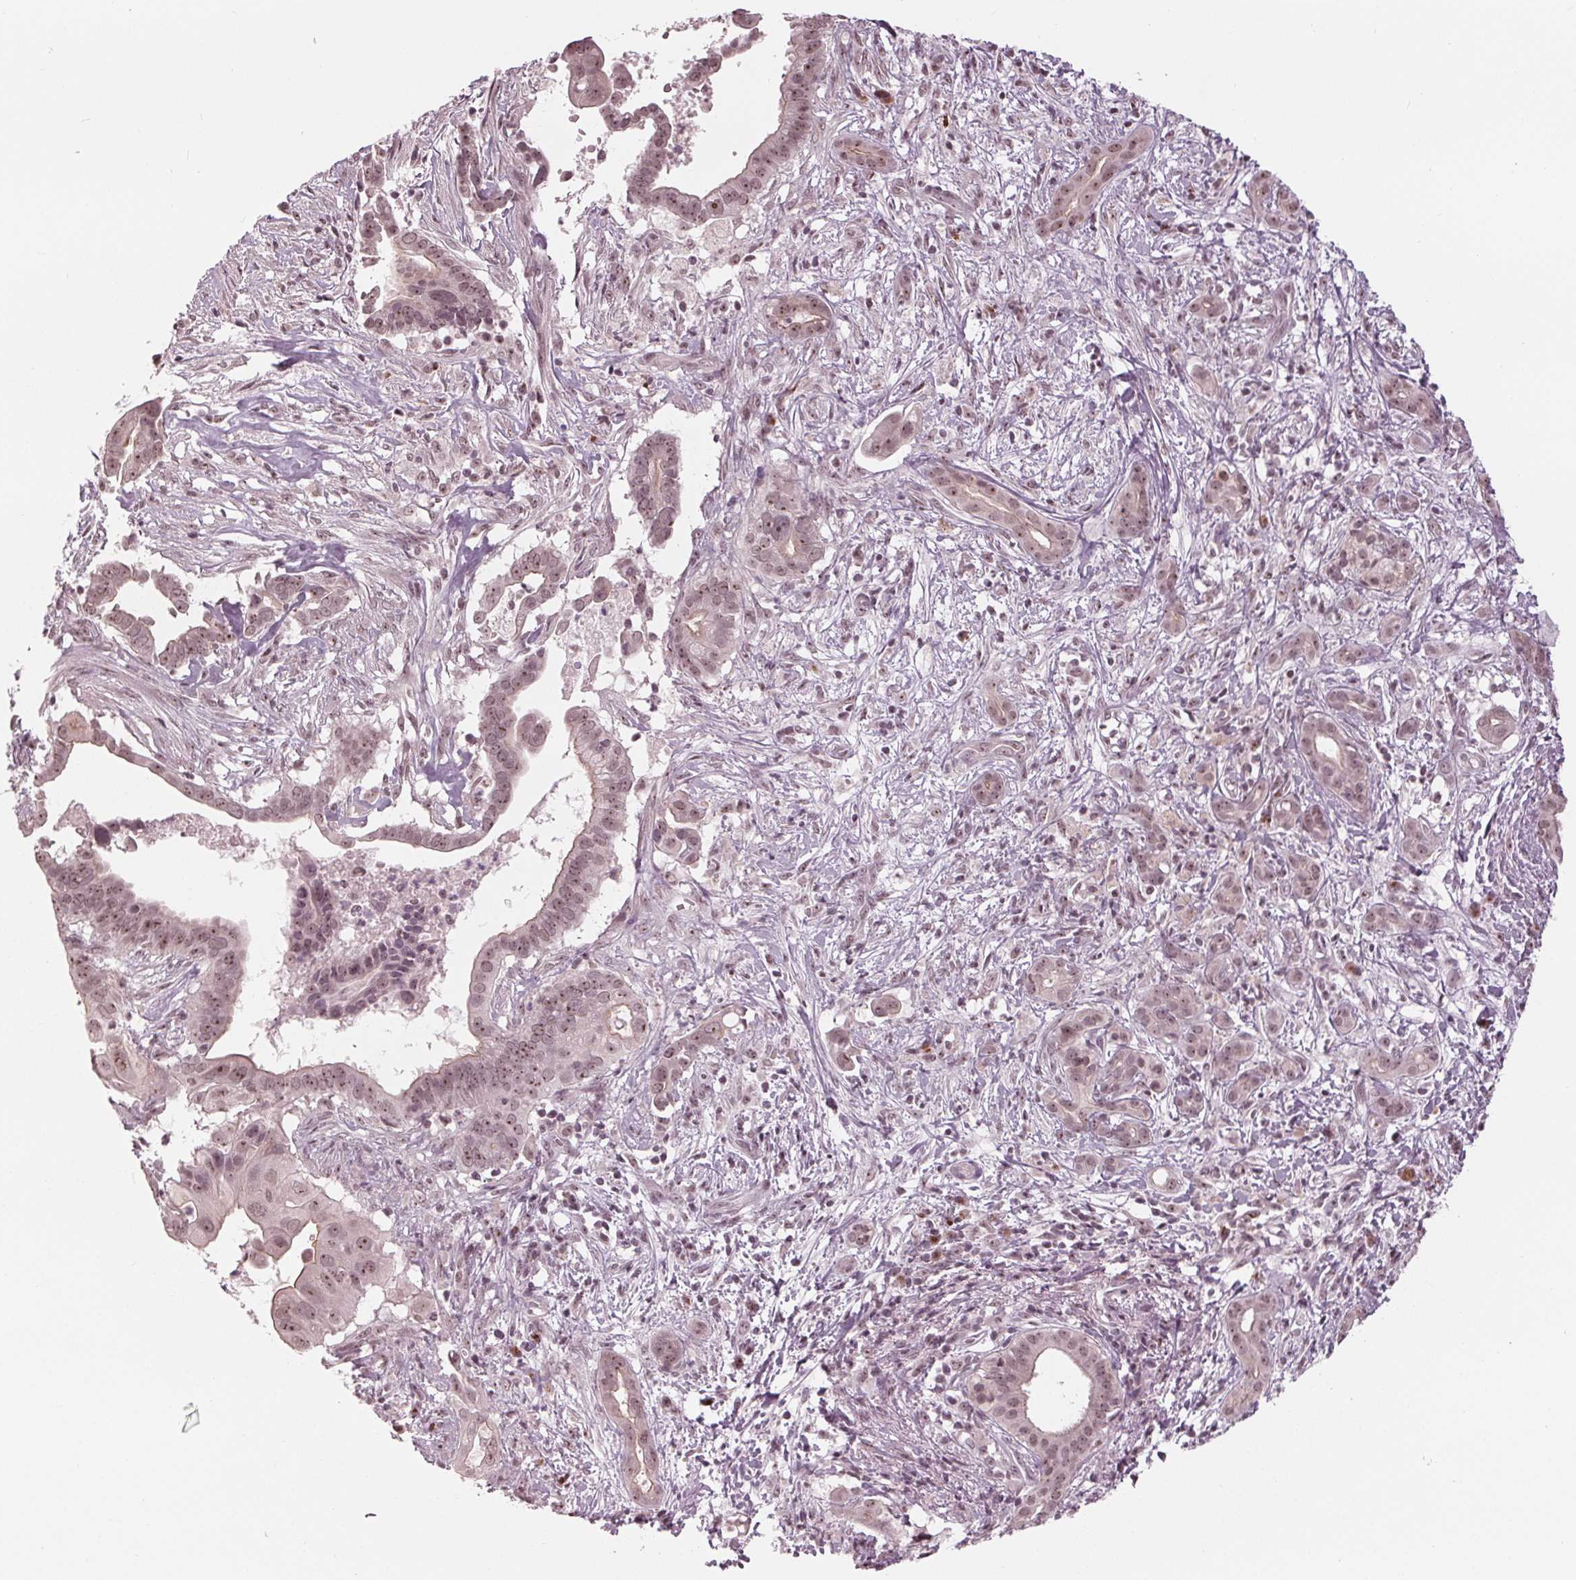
{"staining": {"intensity": "weak", "quantity": ">75%", "location": "nuclear"}, "tissue": "pancreatic cancer", "cell_type": "Tumor cells", "image_type": "cancer", "snomed": [{"axis": "morphology", "description": "Adenocarcinoma, NOS"}, {"axis": "topography", "description": "Pancreas"}], "caption": "Immunohistochemical staining of pancreatic adenocarcinoma displays low levels of weak nuclear protein staining in approximately >75% of tumor cells.", "gene": "SLX4", "patient": {"sex": "male", "age": 61}}